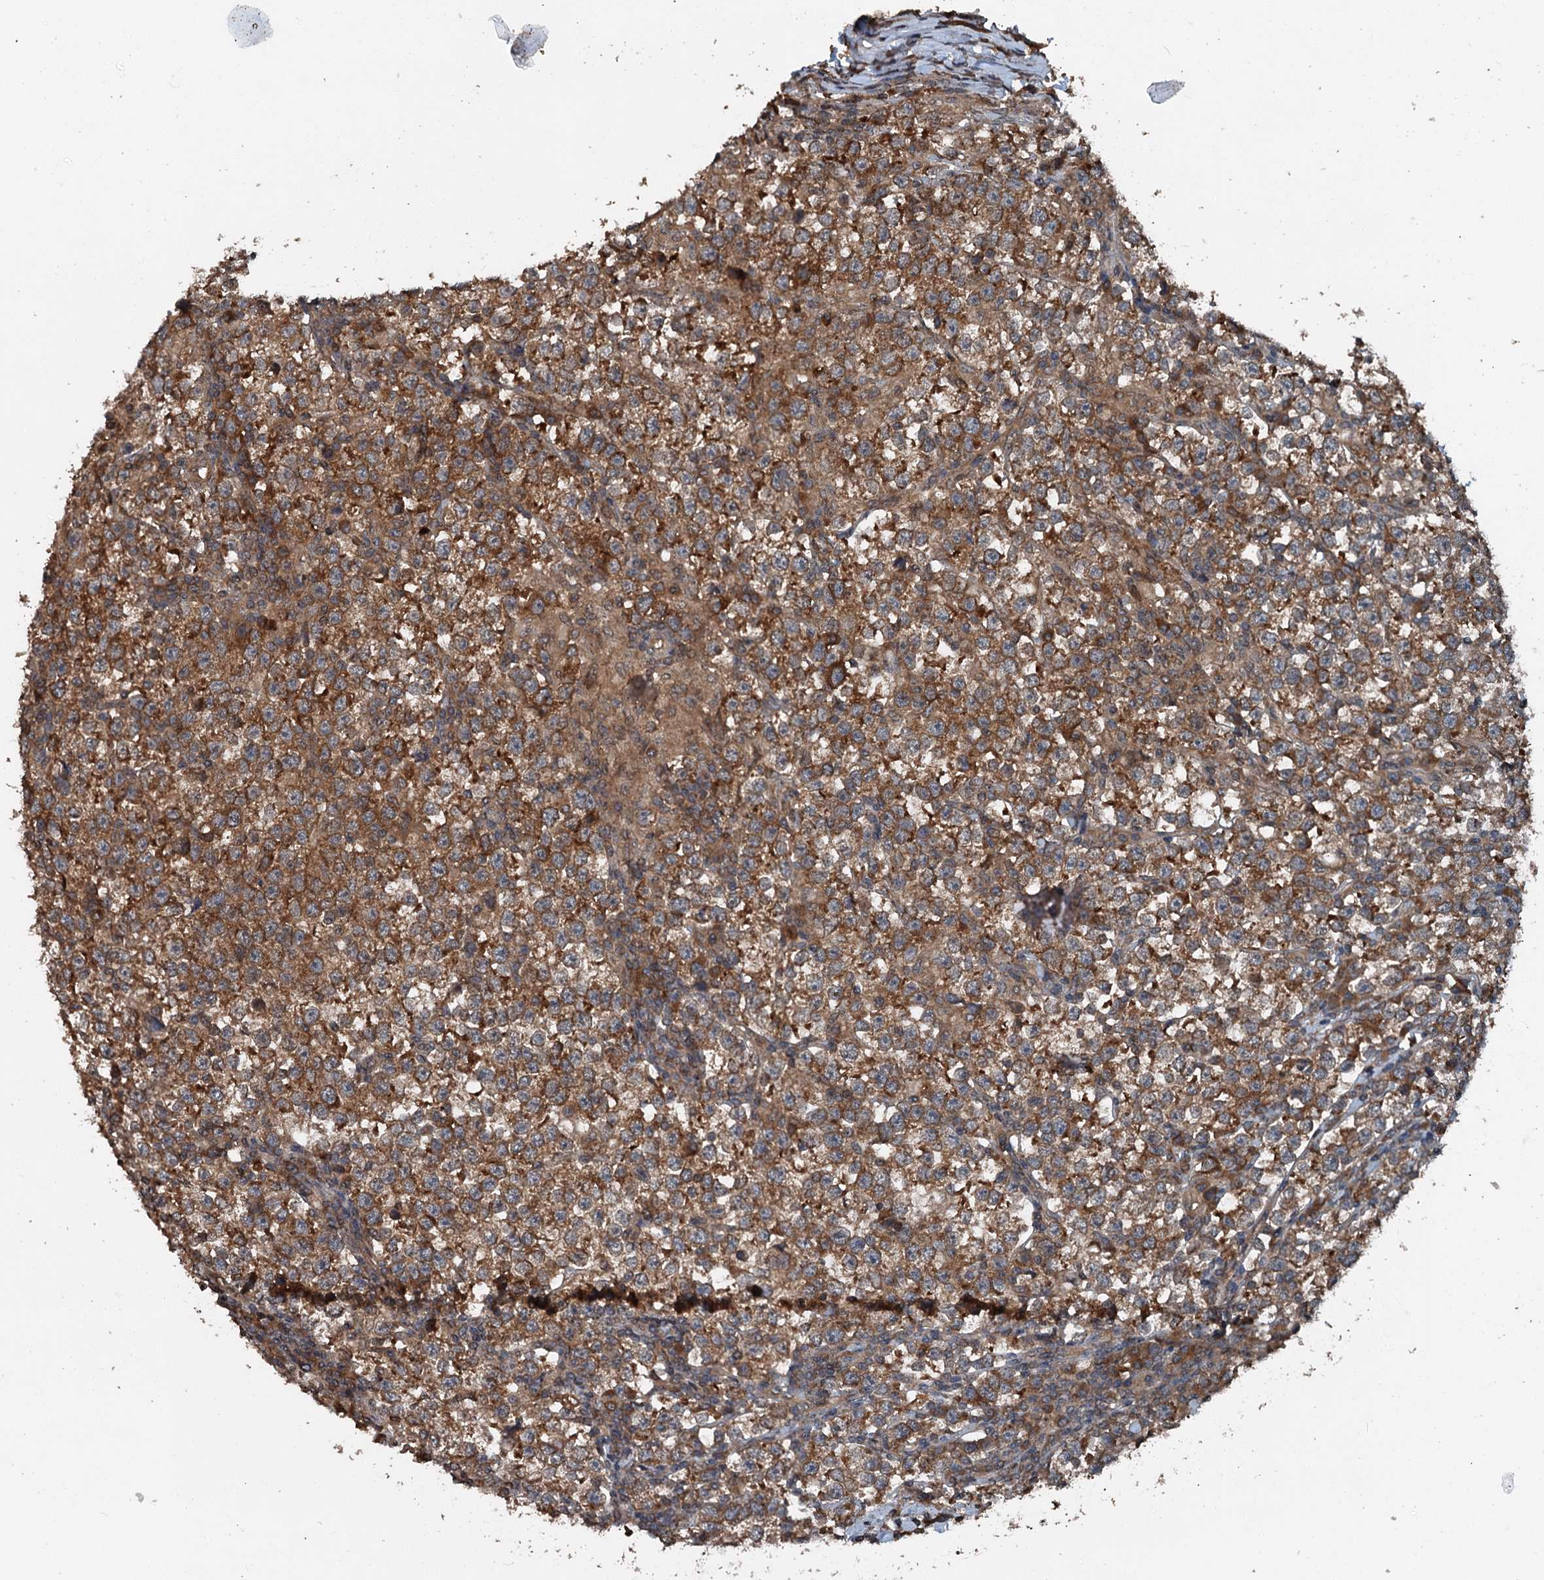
{"staining": {"intensity": "strong", "quantity": ">75%", "location": "cytoplasmic/membranous"}, "tissue": "testis cancer", "cell_type": "Tumor cells", "image_type": "cancer", "snomed": [{"axis": "morphology", "description": "Normal tissue, NOS"}, {"axis": "morphology", "description": "Seminoma, NOS"}, {"axis": "topography", "description": "Testis"}], "caption": "A high amount of strong cytoplasmic/membranous positivity is identified in about >75% of tumor cells in testis cancer tissue.", "gene": "N4BP2L2", "patient": {"sex": "male", "age": 43}}